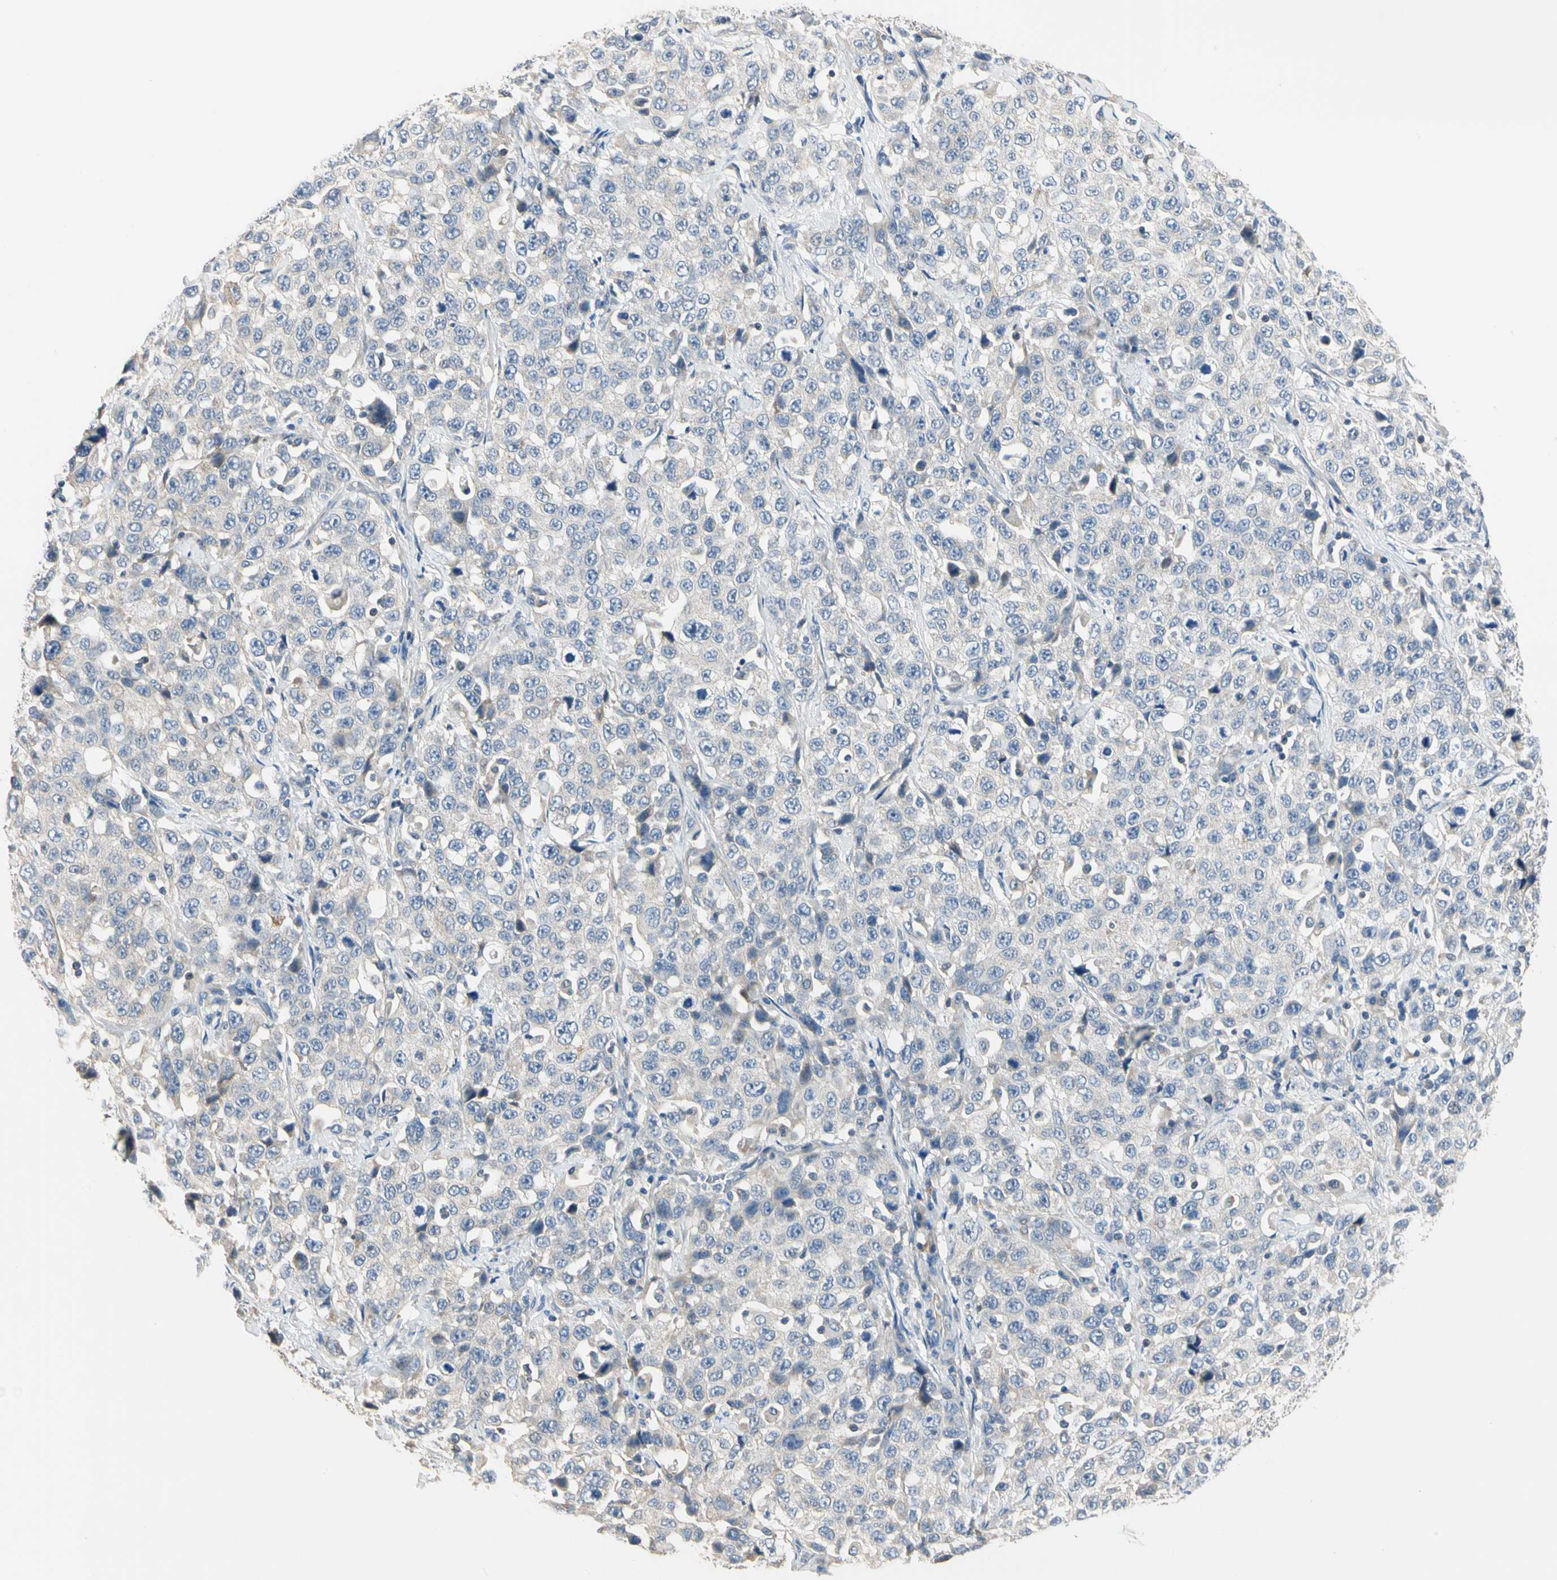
{"staining": {"intensity": "weak", "quantity": "<25%", "location": "cytoplasmic/membranous"}, "tissue": "stomach cancer", "cell_type": "Tumor cells", "image_type": "cancer", "snomed": [{"axis": "morphology", "description": "Normal tissue, NOS"}, {"axis": "morphology", "description": "Adenocarcinoma, NOS"}, {"axis": "topography", "description": "Stomach"}], "caption": "A high-resolution image shows immunohistochemistry staining of stomach cancer (adenocarcinoma), which exhibits no significant positivity in tumor cells.", "gene": "GPR153", "patient": {"sex": "male", "age": 48}}